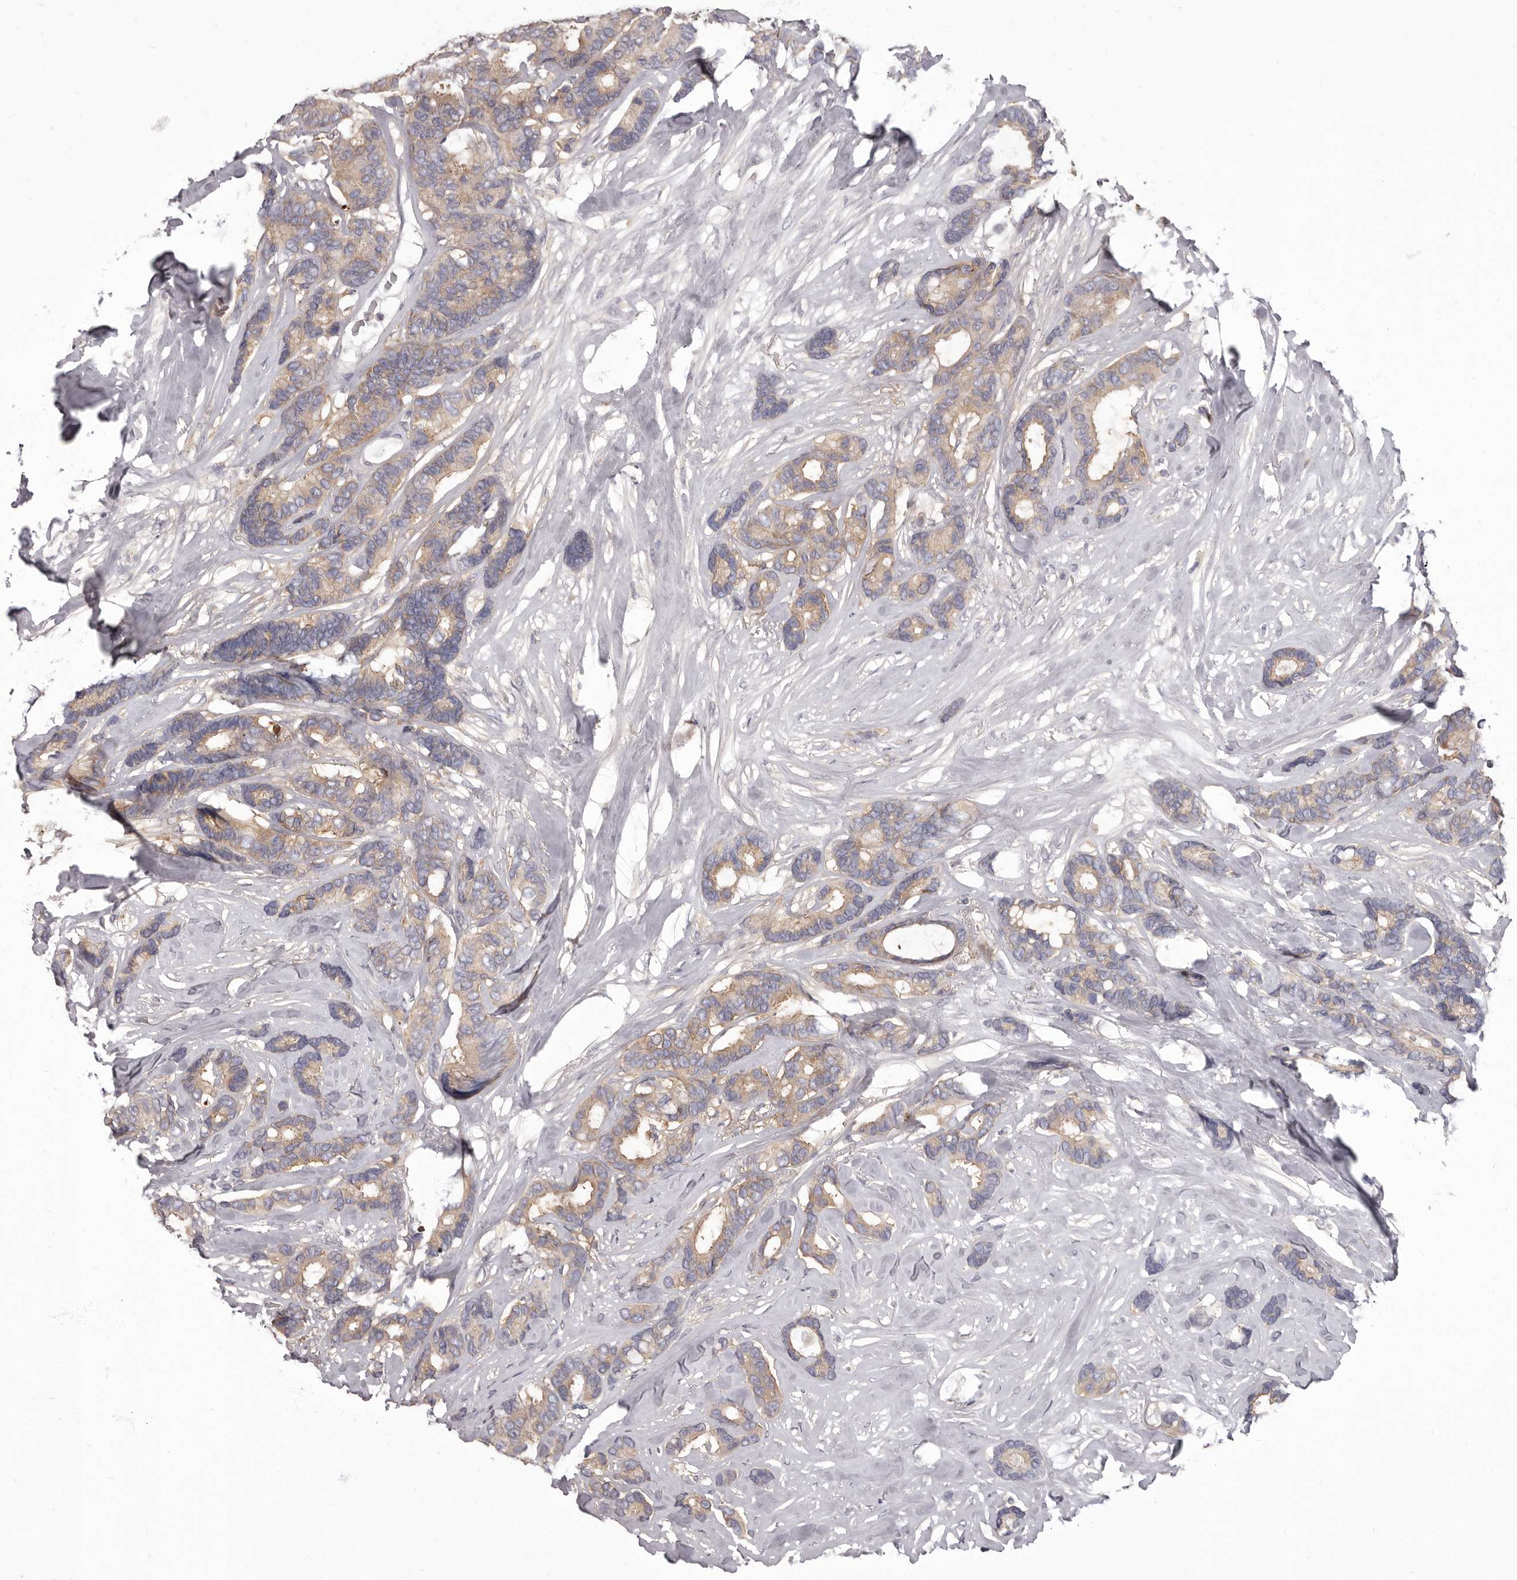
{"staining": {"intensity": "weak", "quantity": ">75%", "location": "cytoplasmic/membranous"}, "tissue": "breast cancer", "cell_type": "Tumor cells", "image_type": "cancer", "snomed": [{"axis": "morphology", "description": "Duct carcinoma"}, {"axis": "topography", "description": "Breast"}], "caption": "This histopathology image shows immunohistochemistry staining of human breast cancer, with low weak cytoplasmic/membranous expression in approximately >75% of tumor cells.", "gene": "APEH", "patient": {"sex": "female", "age": 87}}